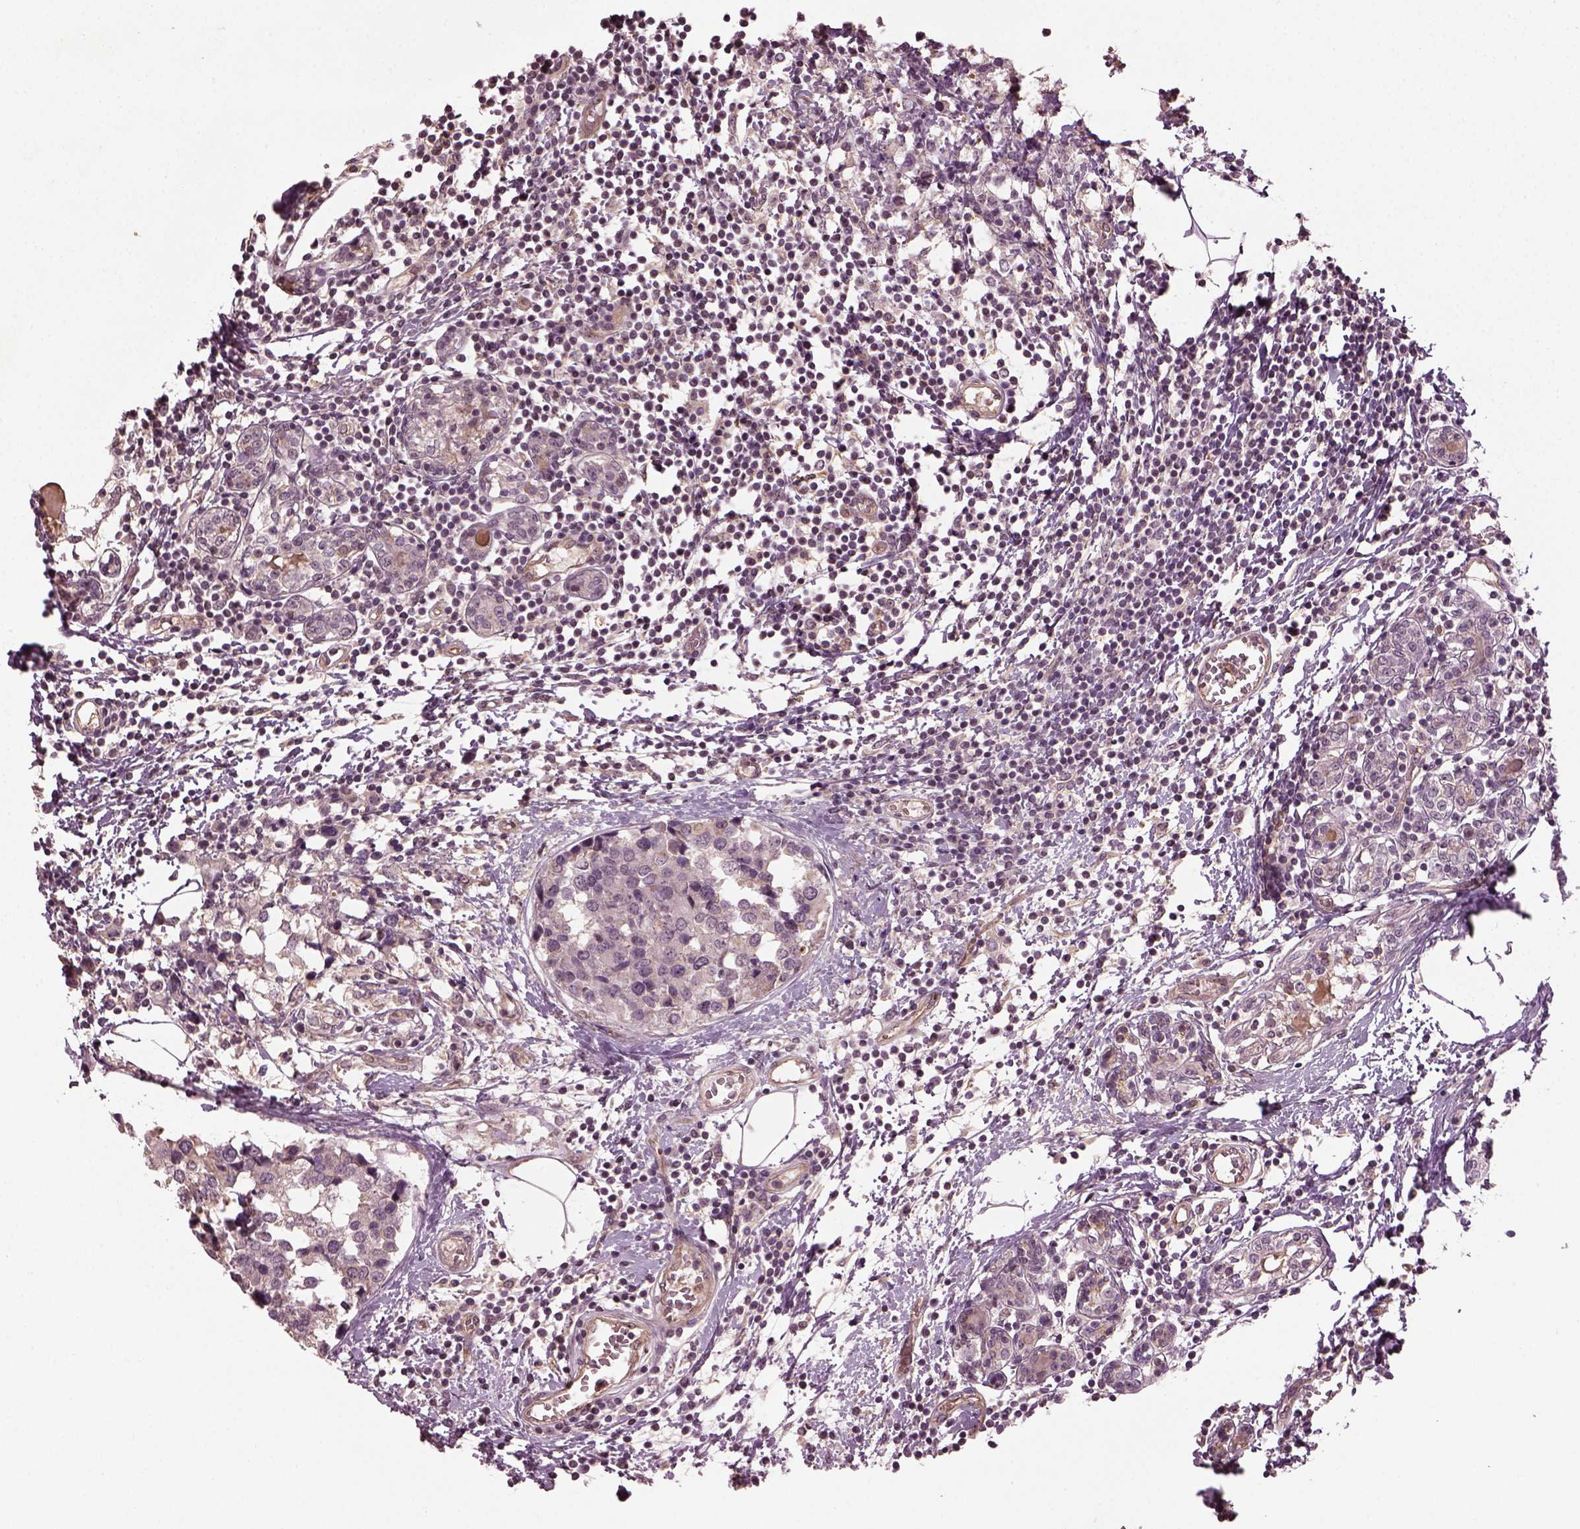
{"staining": {"intensity": "weak", "quantity": "<25%", "location": "nuclear"}, "tissue": "breast cancer", "cell_type": "Tumor cells", "image_type": "cancer", "snomed": [{"axis": "morphology", "description": "Lobular carcinoma"}, {"axis": "topography", "description": "Breast"}], "caption": "A micrograph of human lobular carcinoma (breast) is negative for staining in tumor cells. (Immunohistochemistry (ihc), brightfield microscopy, high magnification).", "gene": "GNRH1", "patient": {"sex": "female", "age": 59}}